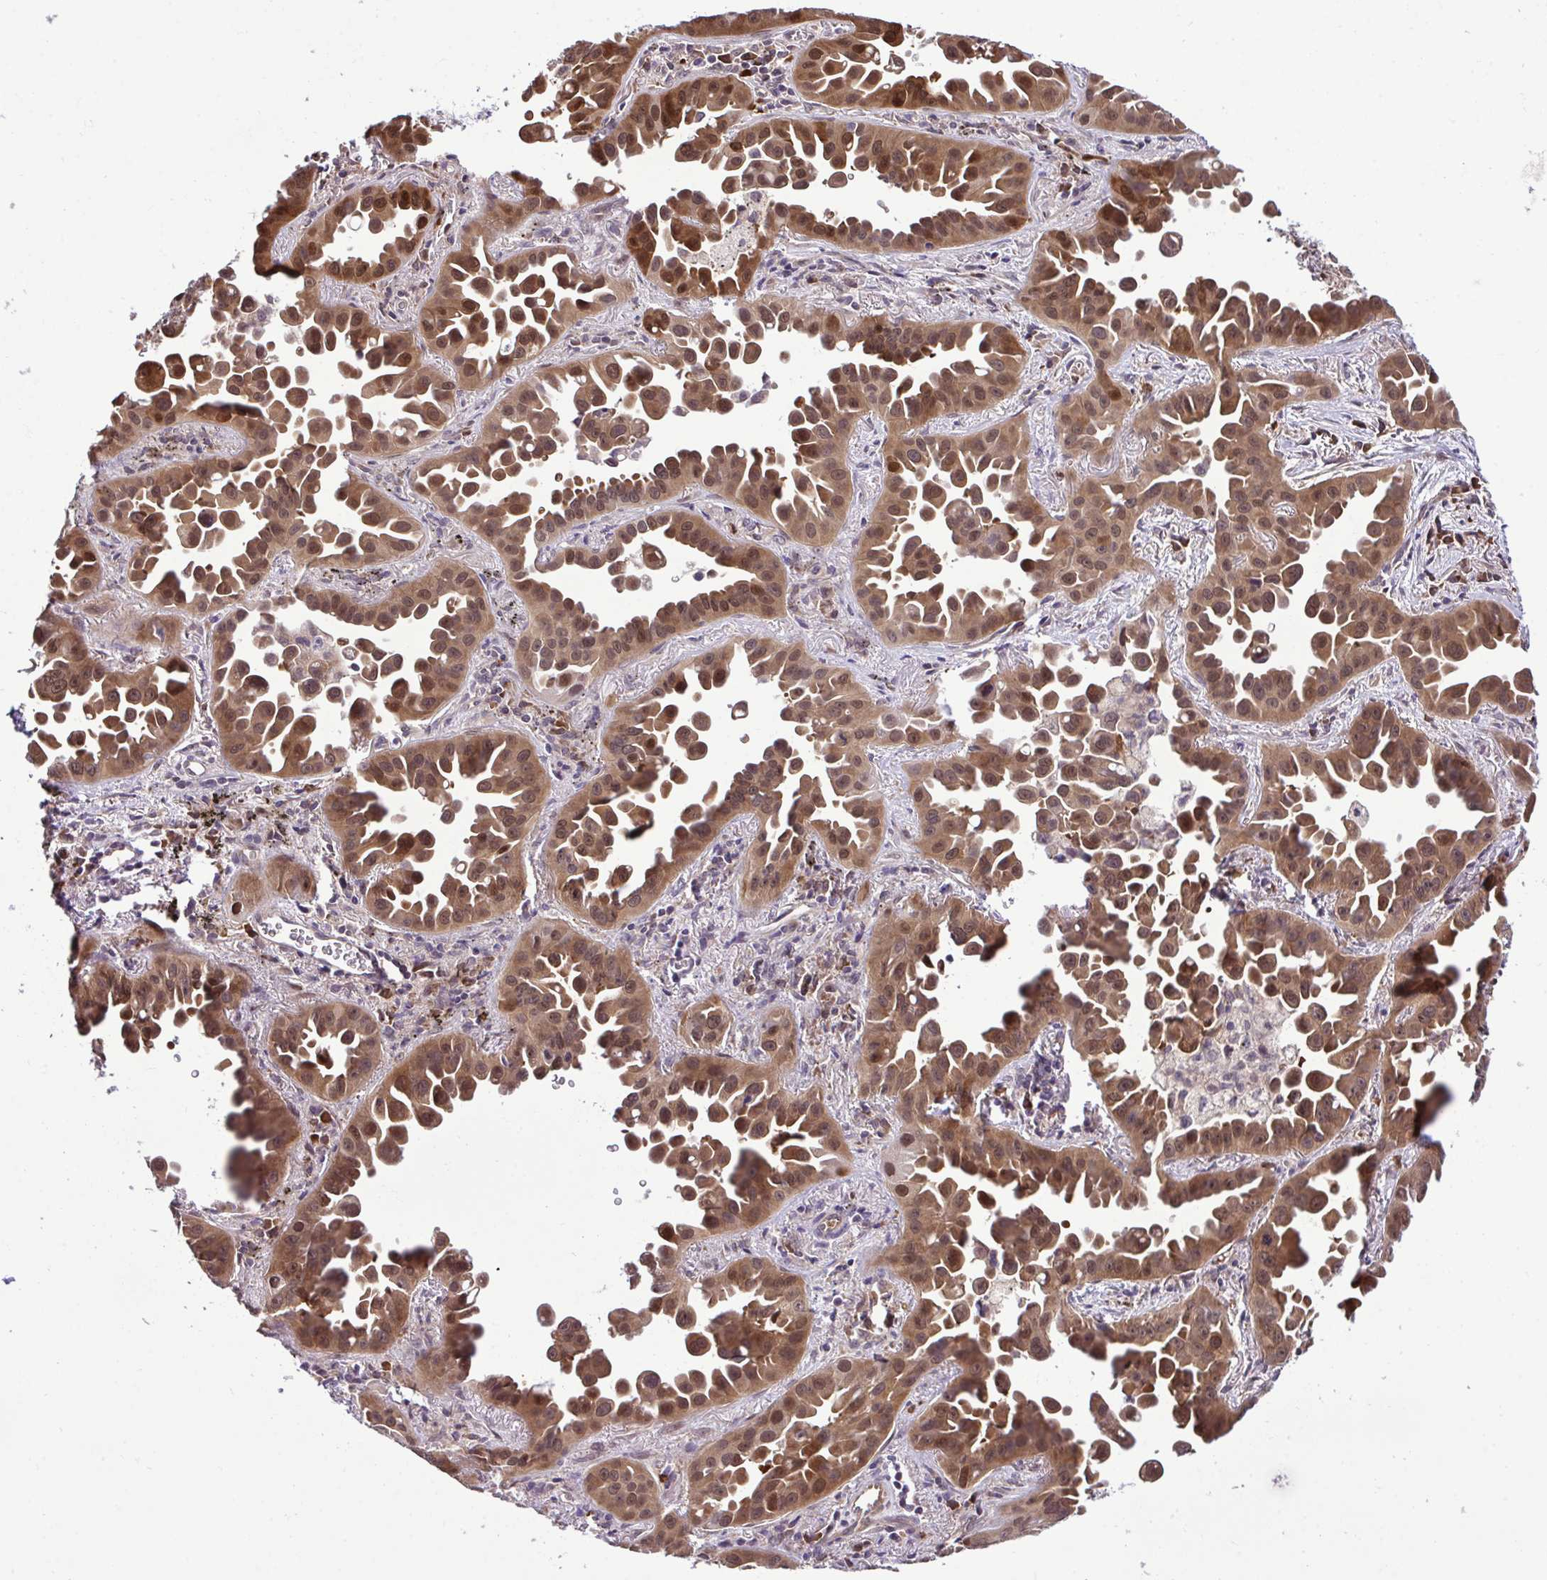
{"staining": {"intensity": "moderate", "quantity": ">75%", "location": "cytoplasmic/membranous,nuclear"}, "tissue": "lung cancer", "cell_type": "Tumor cells", "image_type": "cancer", "snomed": [{"axis": "morphology", "description": "Adenocarcinoma, NOS"}, {"axis": "topography", "description": "Lung"}], "caption": "This is a micrograph of immunohistochemistry staining of lung adenocarcinoma, which shows moderate positivity in the cytoplasmic/membranous and nuclear of tumor cells.", "gene": "CMPK1", "patient": {"sex": "male", "age": 68}}